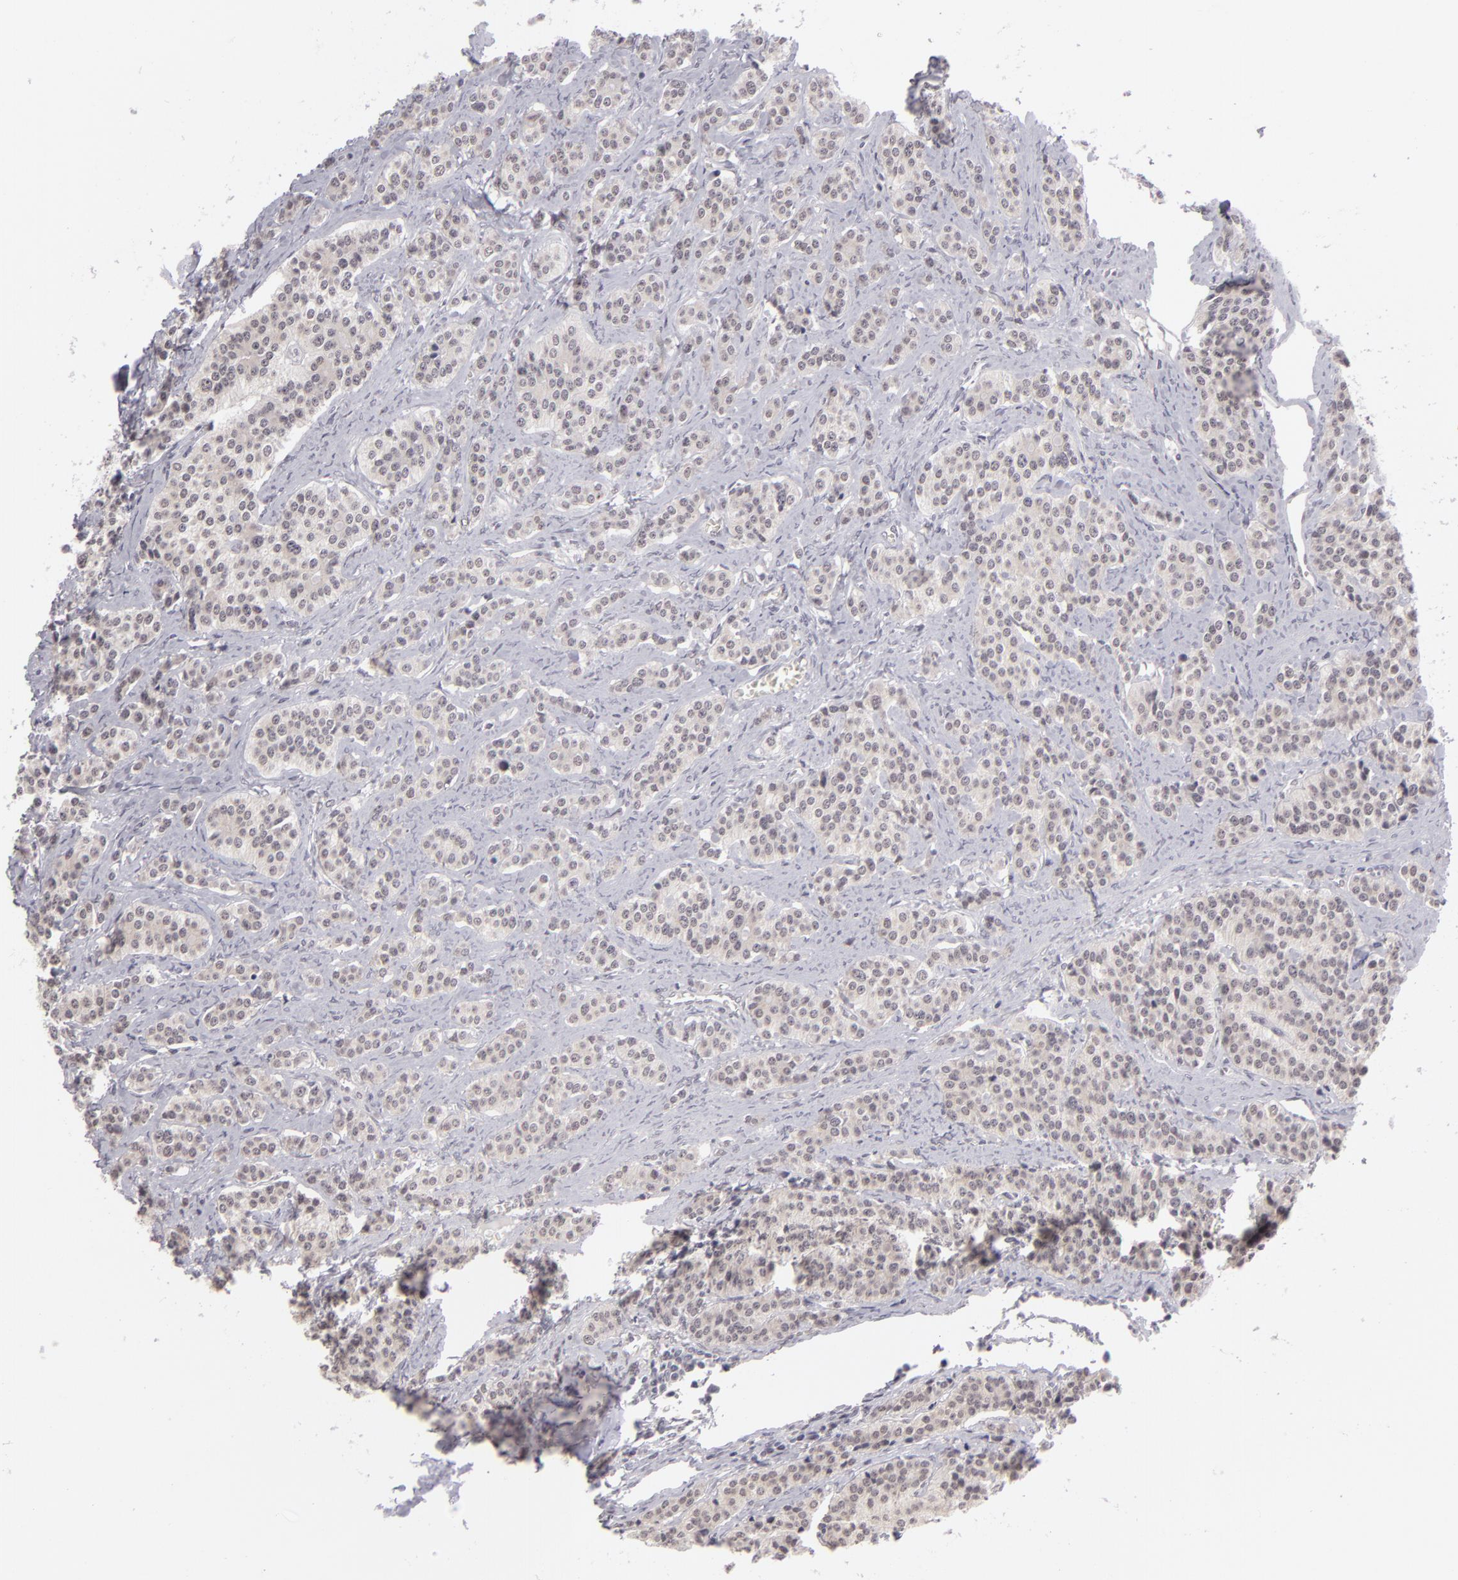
{"staining": {"intensity": "negative", "quantity": "none", "location": "none"}, "tissue": "carcinoid", "cell_type": "Tumor cells", "image_type": "cancer", "snomed": [{"axis": "morphology", "description": "Carcinoid, malignant, NOS"}, {"axis": "topography", "description": "Small intestine"}], "caption": "IHC of carcinoid (malignant) exhibits no staining in tumor cells. Nuclei are stained in blue.", "gene": "ZNF205", "patient": {"sex": "male", "age": 63}}